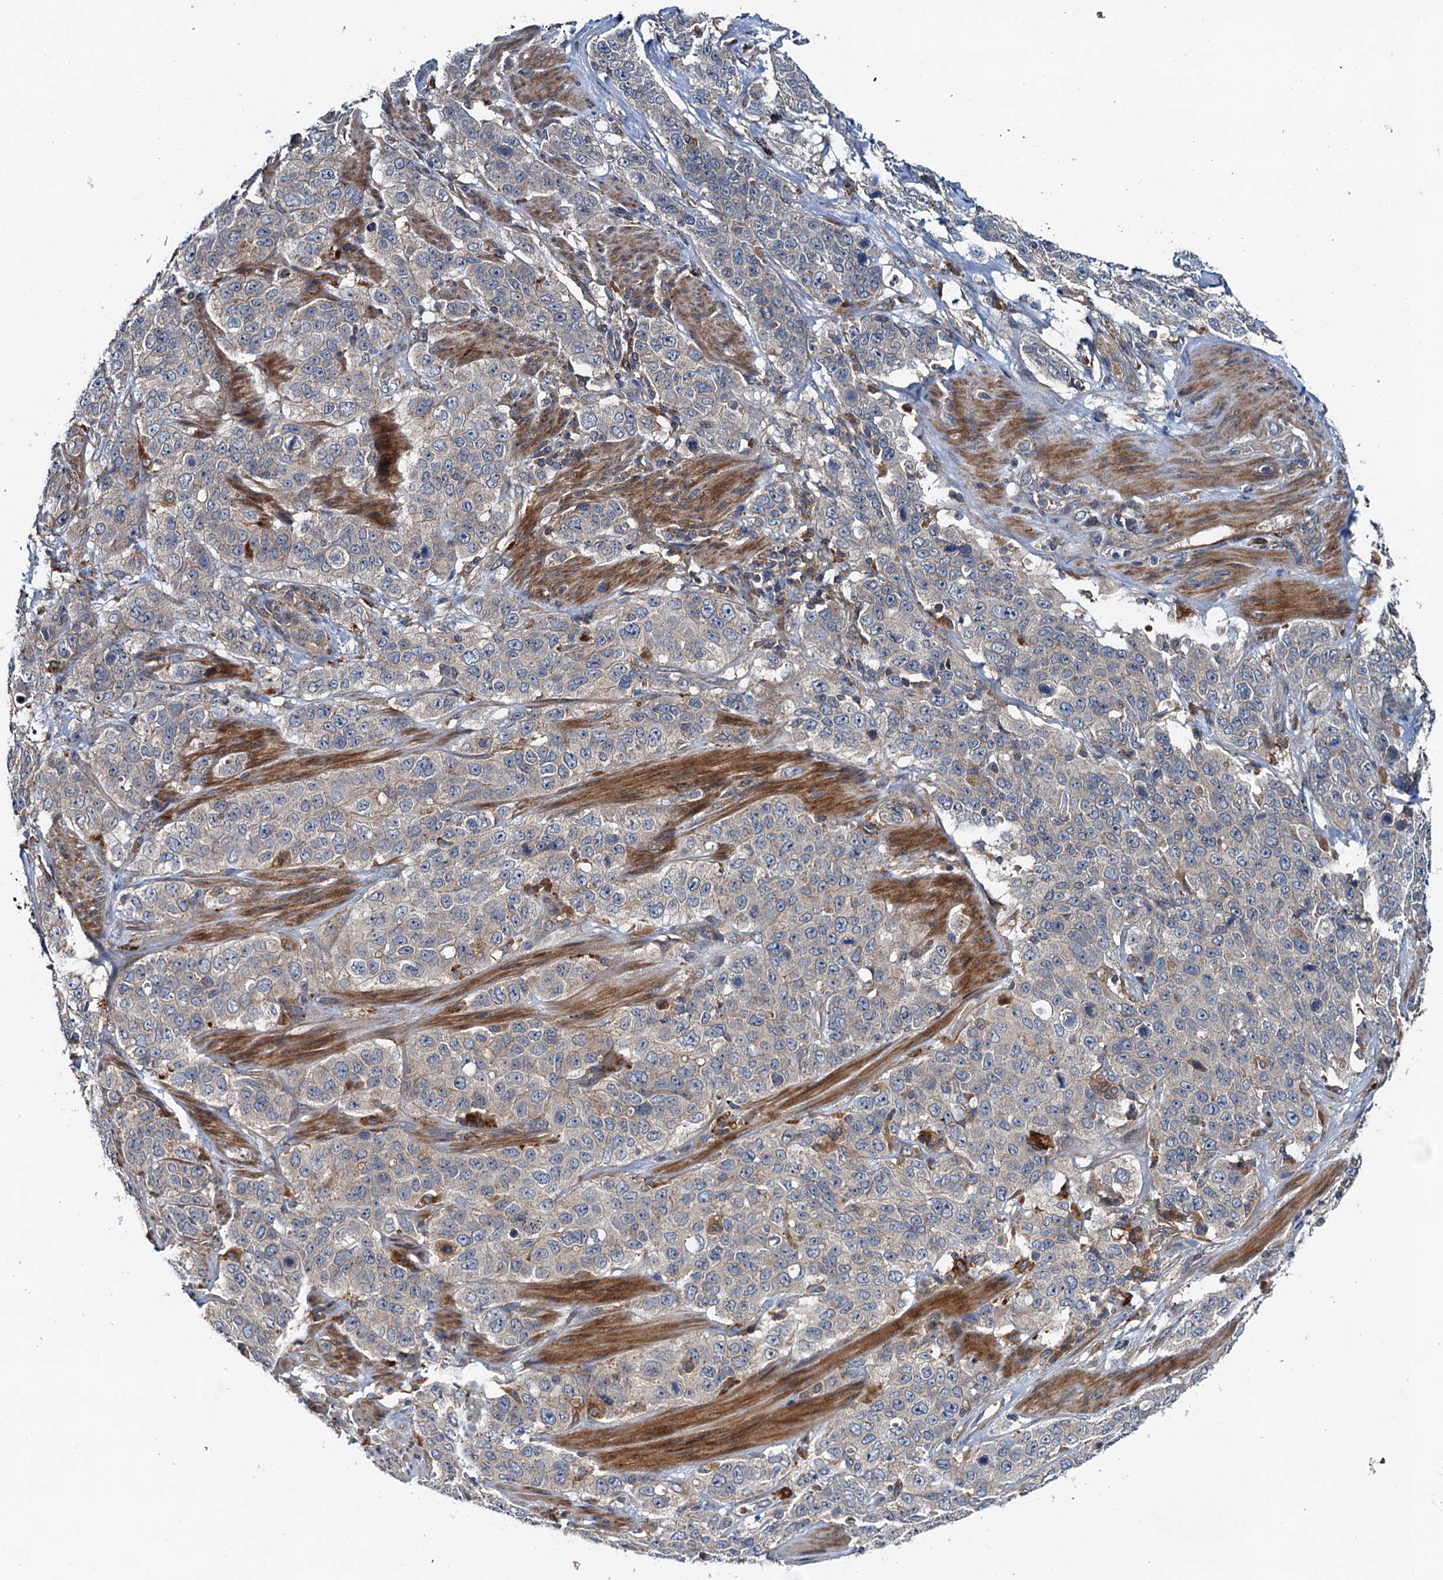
{"staining": {"intensity": "weak", "quantity": "<25%", "location": "cytoplasmic/membranous"}, "tissue": "stomach cancer", "cell_type": "Tumor cells", "image_type": "cancer", "snomed": [{"axis": "morphology", "description": "Adenocarcinoma, NOS"}, {"axis": "topography", "description": "Stomach"}], "caption": "High power microscopy photomicrograph of an immunohistochemistry (IHC) histopathology image of stomach cancer (adenocarcinoma), revealing no significant expression in tumor cells.", "gene": "EFL1", "patient": {"sex": "male", "age": 48}}